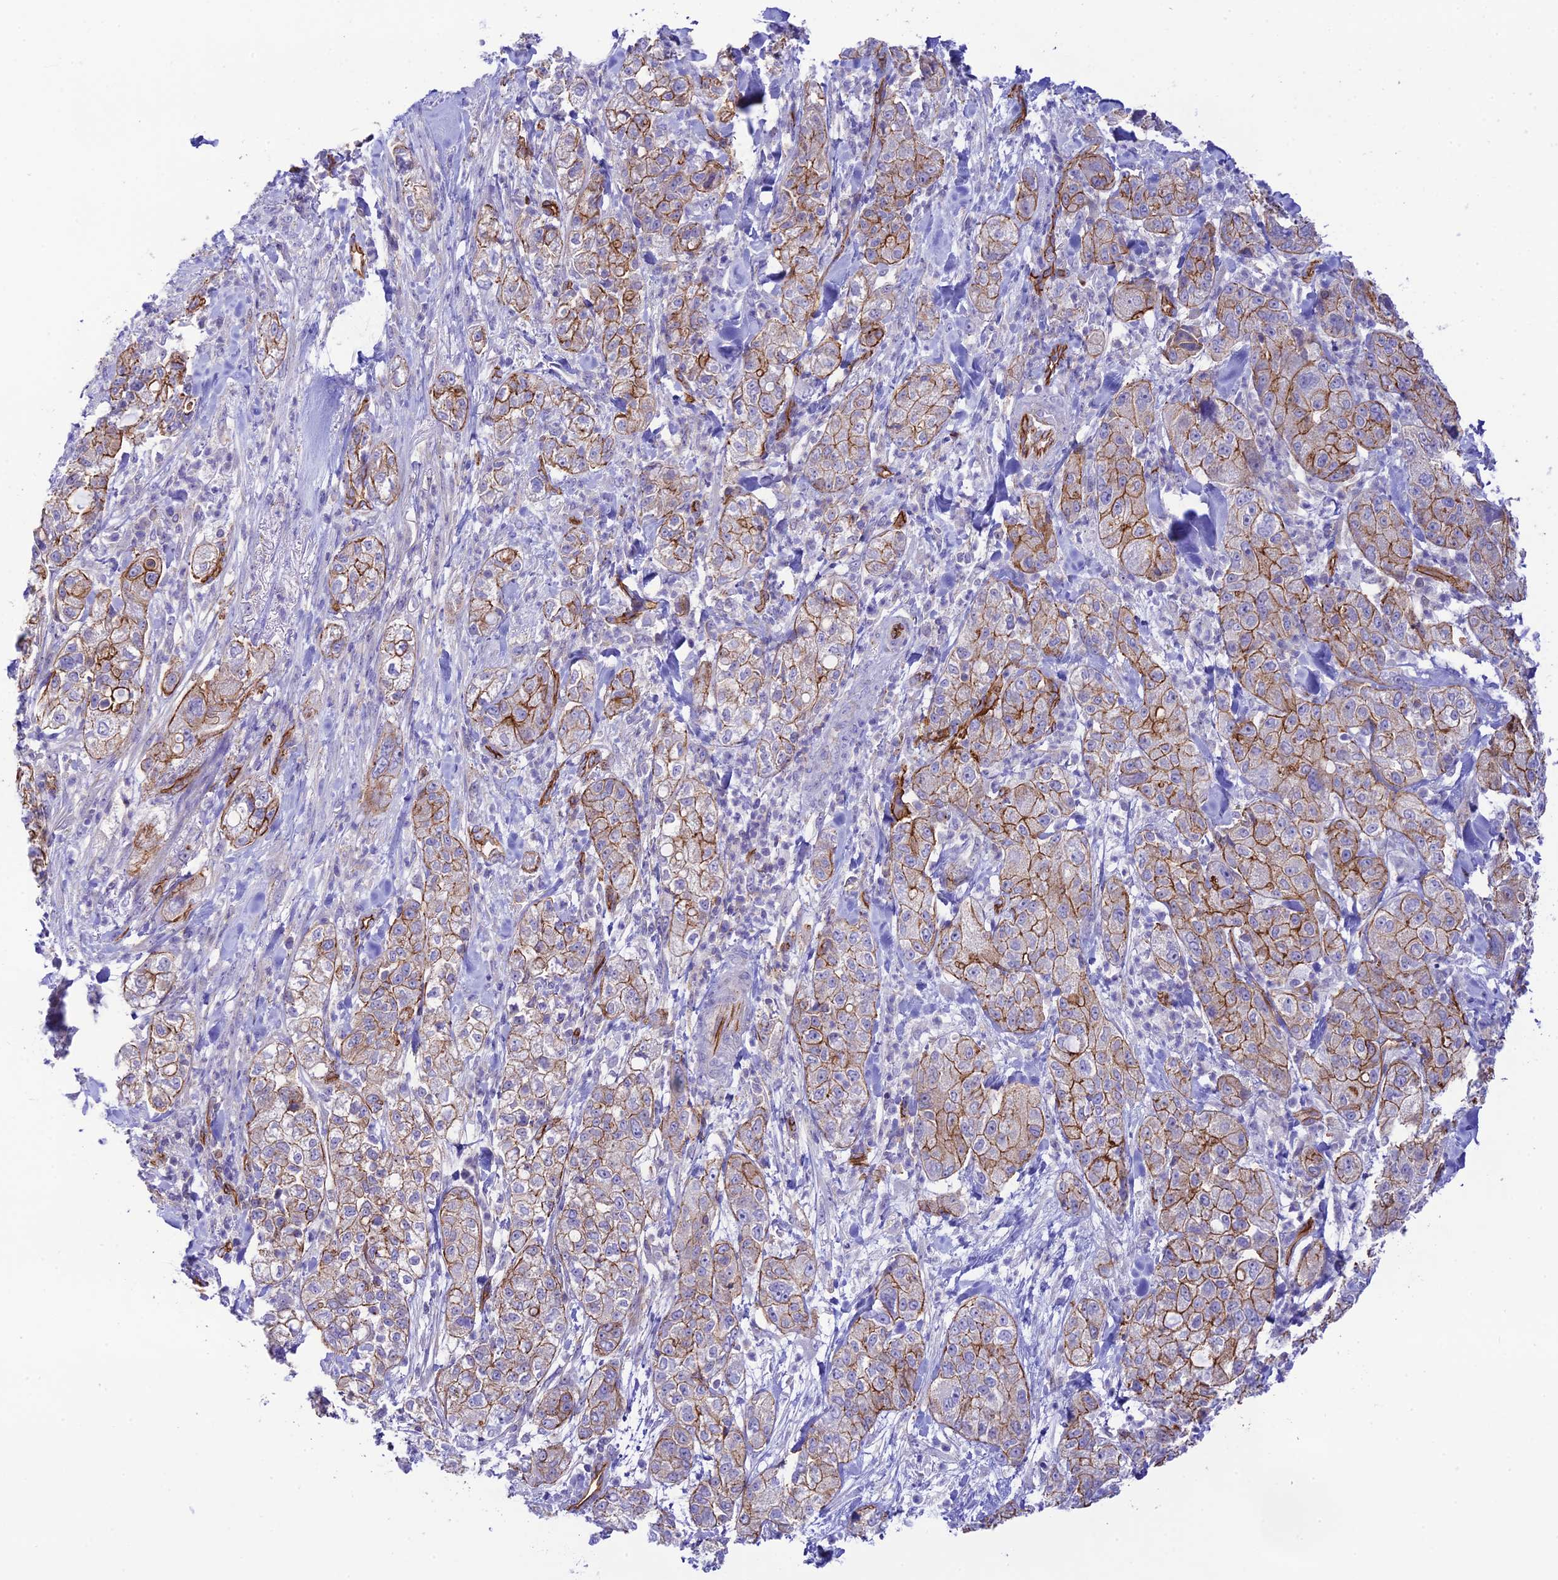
{"staining": {"intensity": "moderate", "quantity": "25%-75%", "location": "cytoplasmic/membranous"}, "tissue": "pancreatic cancer", "cell_type": "Tumor cells", "image_type": "cancer", "snomed": [{"axis": "morphology", "description": "Adenocarcinoma, NOS"}, {"axis": "topography", "description": "Pancreas"}], "caption": "High-magnification brightfield microscopy of pancreatic cancer (adenocarcinoma) stained with DAB (3,3'-diaminobenzidine) (brown) and counterstained with hematoxylin (blue). tumor cells exhibit moderate cytoplasmic/membranous expression is identified in approximately25%-75% of cells. The protein of interest is stained brown, and the nuclei are stained in blue (DAB (3,3'-diaminobenzidine) IHC with brightfield microscopy, high magnification).", "gene": "YPEL5", "patient": {"sex": "female", "age": 78}}